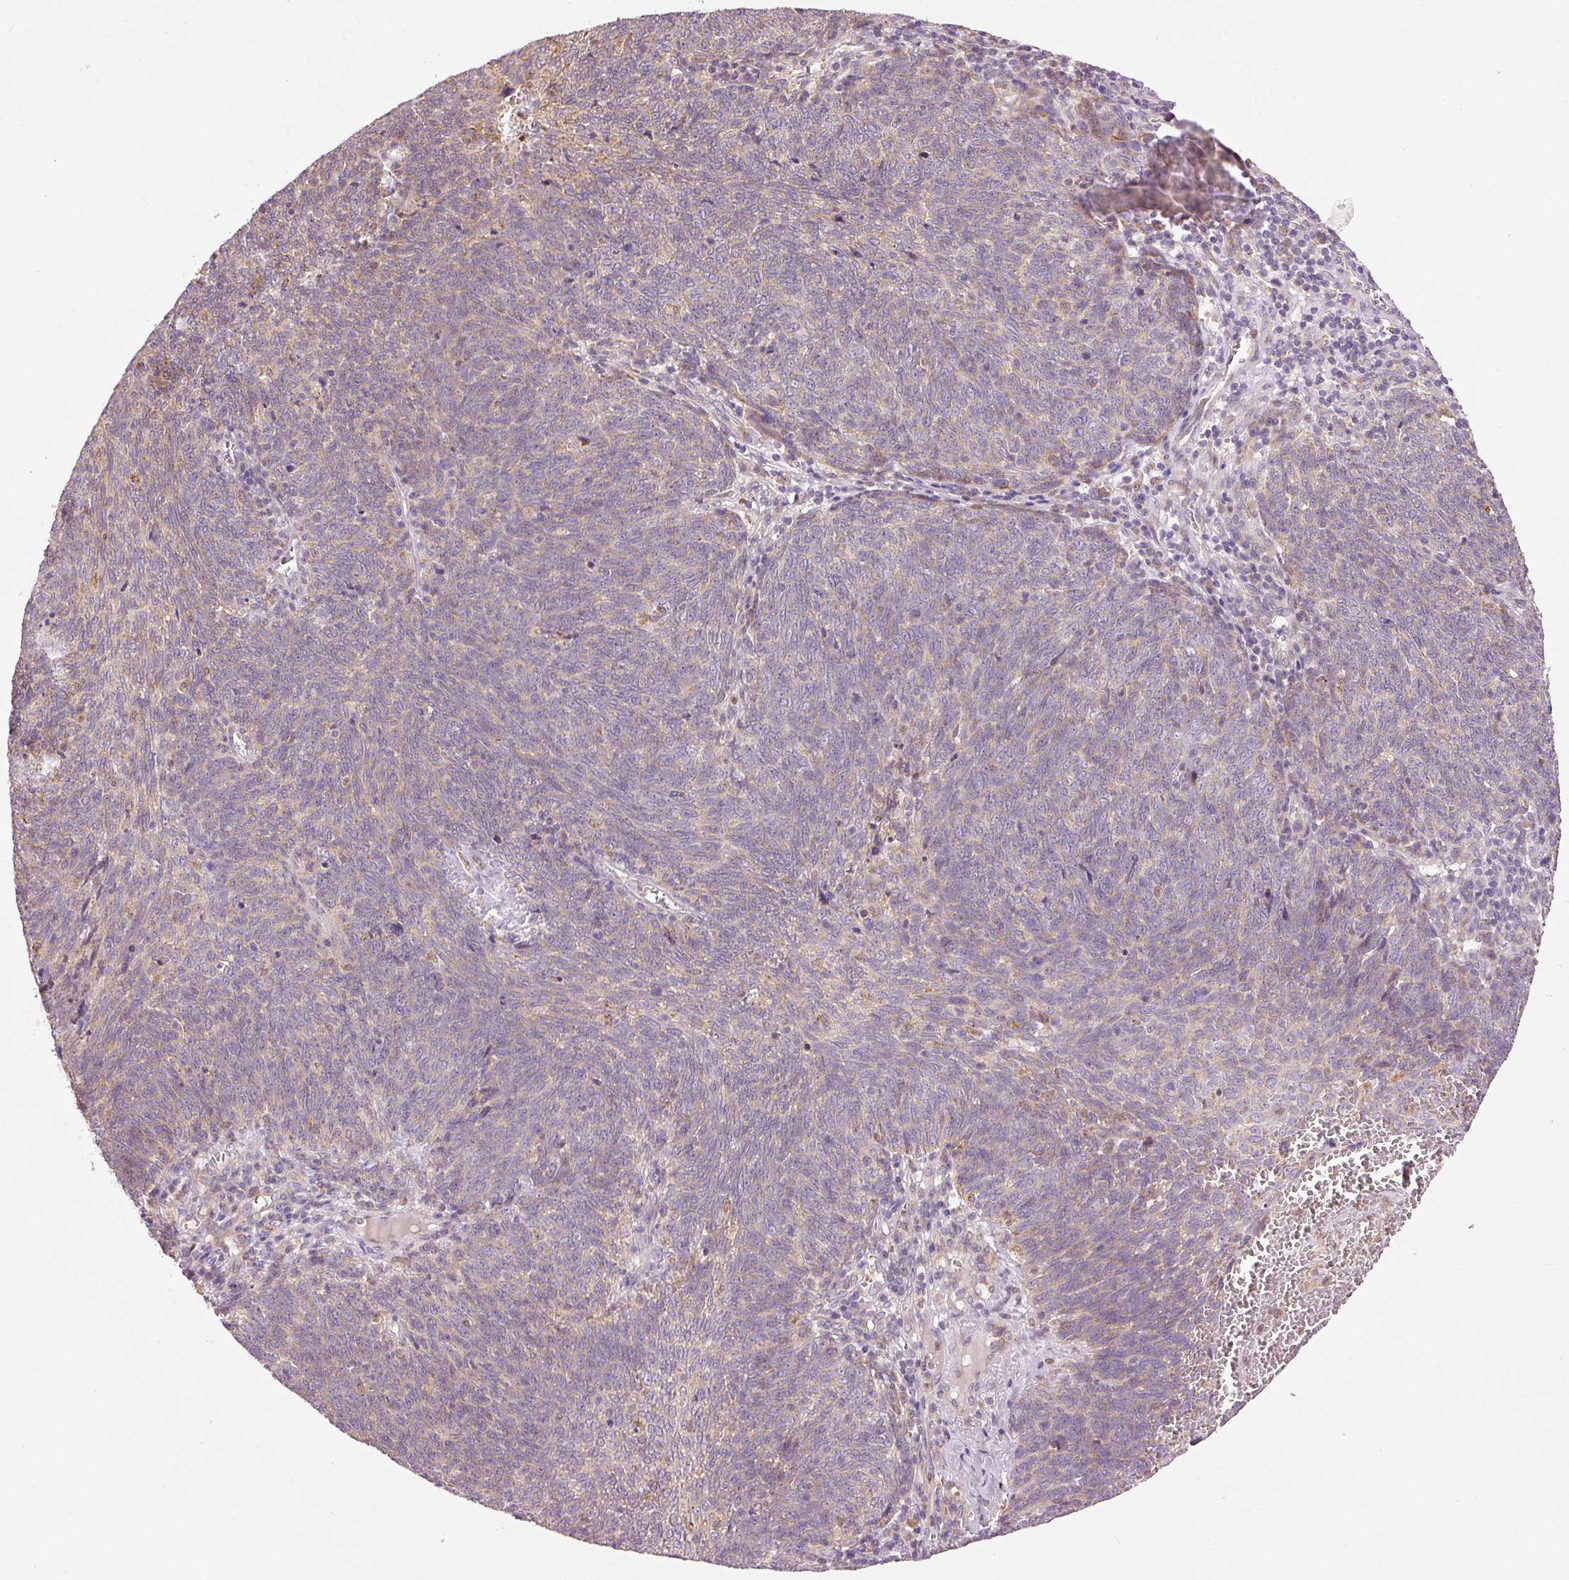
{"staining": {"intensity": "weak", "quantity": "<25%", "location": "cytoplasmic/membranous"}, "tissue": "lung cancer", "cell_type": "Tumor cells", "image_type": "cancer", "snomed": [{"axis": "morphology", "description": "Squamous cell carcinoma, NOS"}, {"axis": "topography", "description": "Lung"}], "caption": "The immunohistochemistry image has no significant expression in tumor cells of lung cancer tissue.", "gene": "MTHFD1L", "patient": {"sex": "female", "age": 72}}